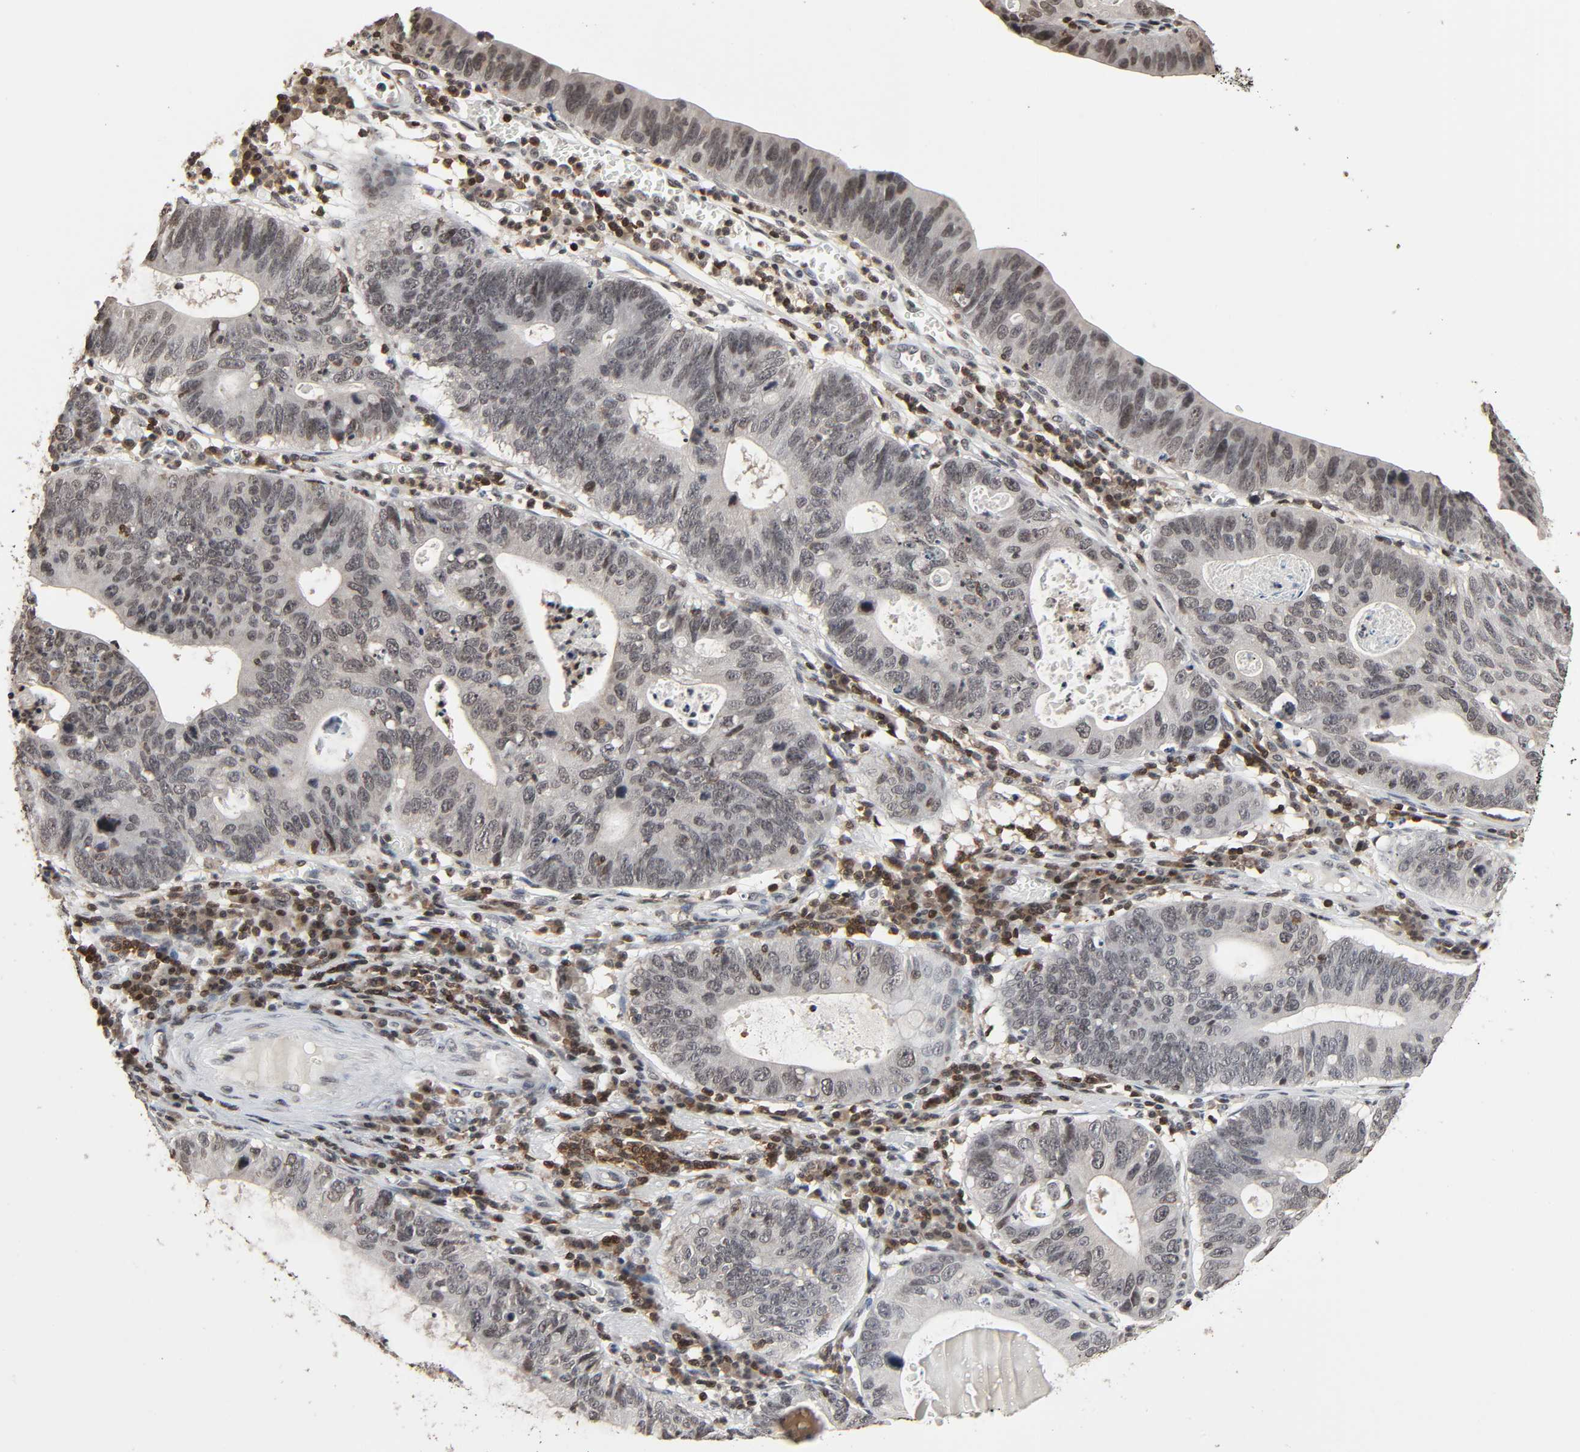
{"staining": {"intensity": "negative", "quantity": "none", "location": "none"}, "tissue": "stomach cancer", "cell_type": "Tumor cells", "image_type": "cancer", "snomed": [{"axis": "morphology", "description": "Adenocarcinoma, NOS"}, {"axis": "topography", "description": "Stomach"}], "caption": "Protein analysis of adenocarcinoma (stomach) displays no significant positivity in tumor cells.", "gene": "STK4", "patient": {"sex": "male", "age": 59}}